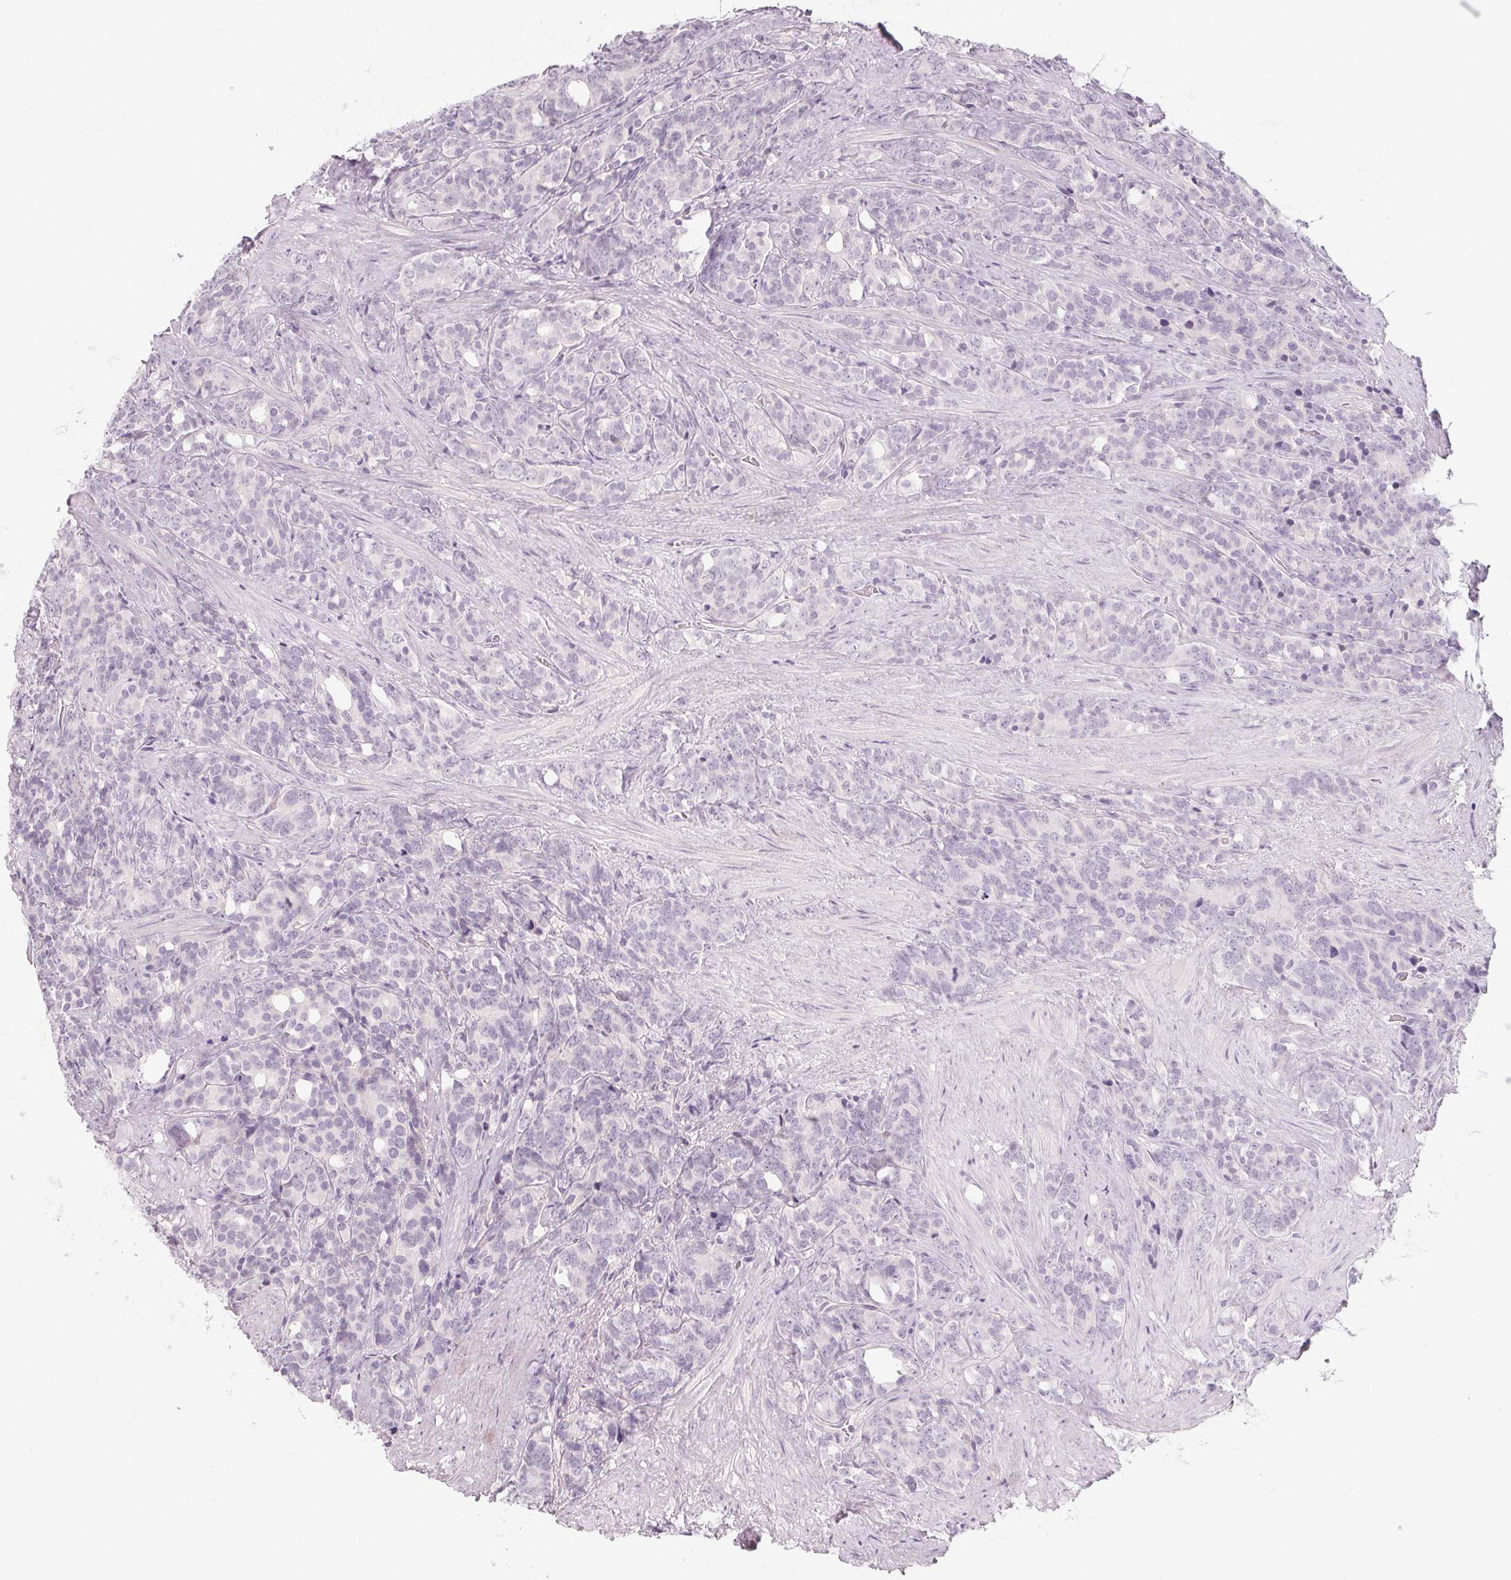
{"staining": {"intensity": "negative", "quantity": "none", "location": "none"}, "tissue": "prostate cancer", "cell_type": "Tumor cells", "image_type": "cancer", "snomed": [{"axis": "morphology", "description": "Adenocarcinoma, High grade"}, {"axis": "topography", "description": "Prostate"}], "caption": "The immunohistochemistry (IHC) image has no significant positivity in tumor cells of prostate adenocarcinoma (high-grade) tissue.", "gene": "SH3GL2", "patient": {"sex": "male", "age": 84}}